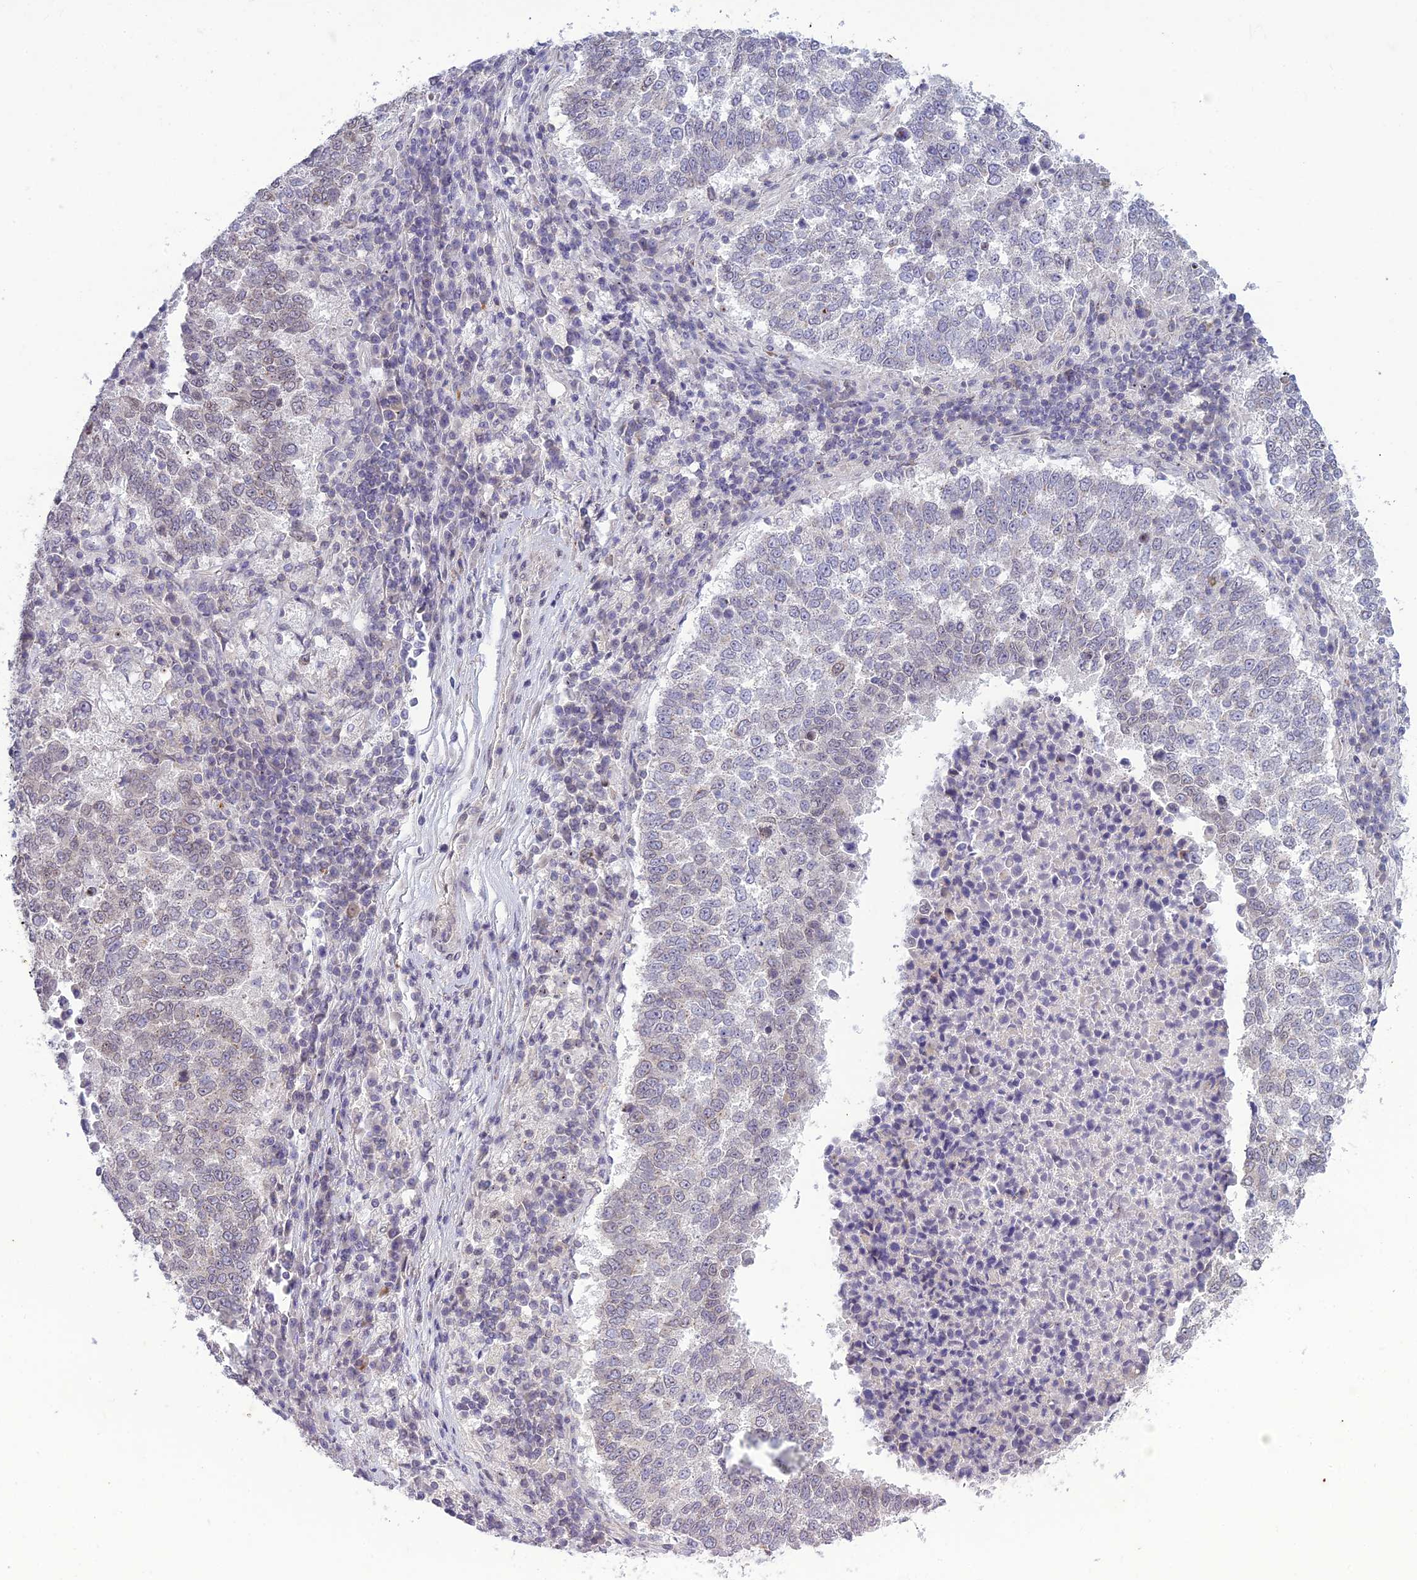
{"staining": {"intensity": "negative", "quantity": "none", "location": "none"}, "tissue": "lung cancer", "cell_type": "Tumor cells", "image_type": "cancer", "snomed": [{"axis": "morphology", "description": "Squamous cell carcinoma, NOS"}, {"axis": "topography", "description": "Lung"}], "caption": "Tumor cells show no significant staining in lung squamous cell carcinoma.", "gene": "DTX2", "patient": {"sex": "male", "age": 73}}